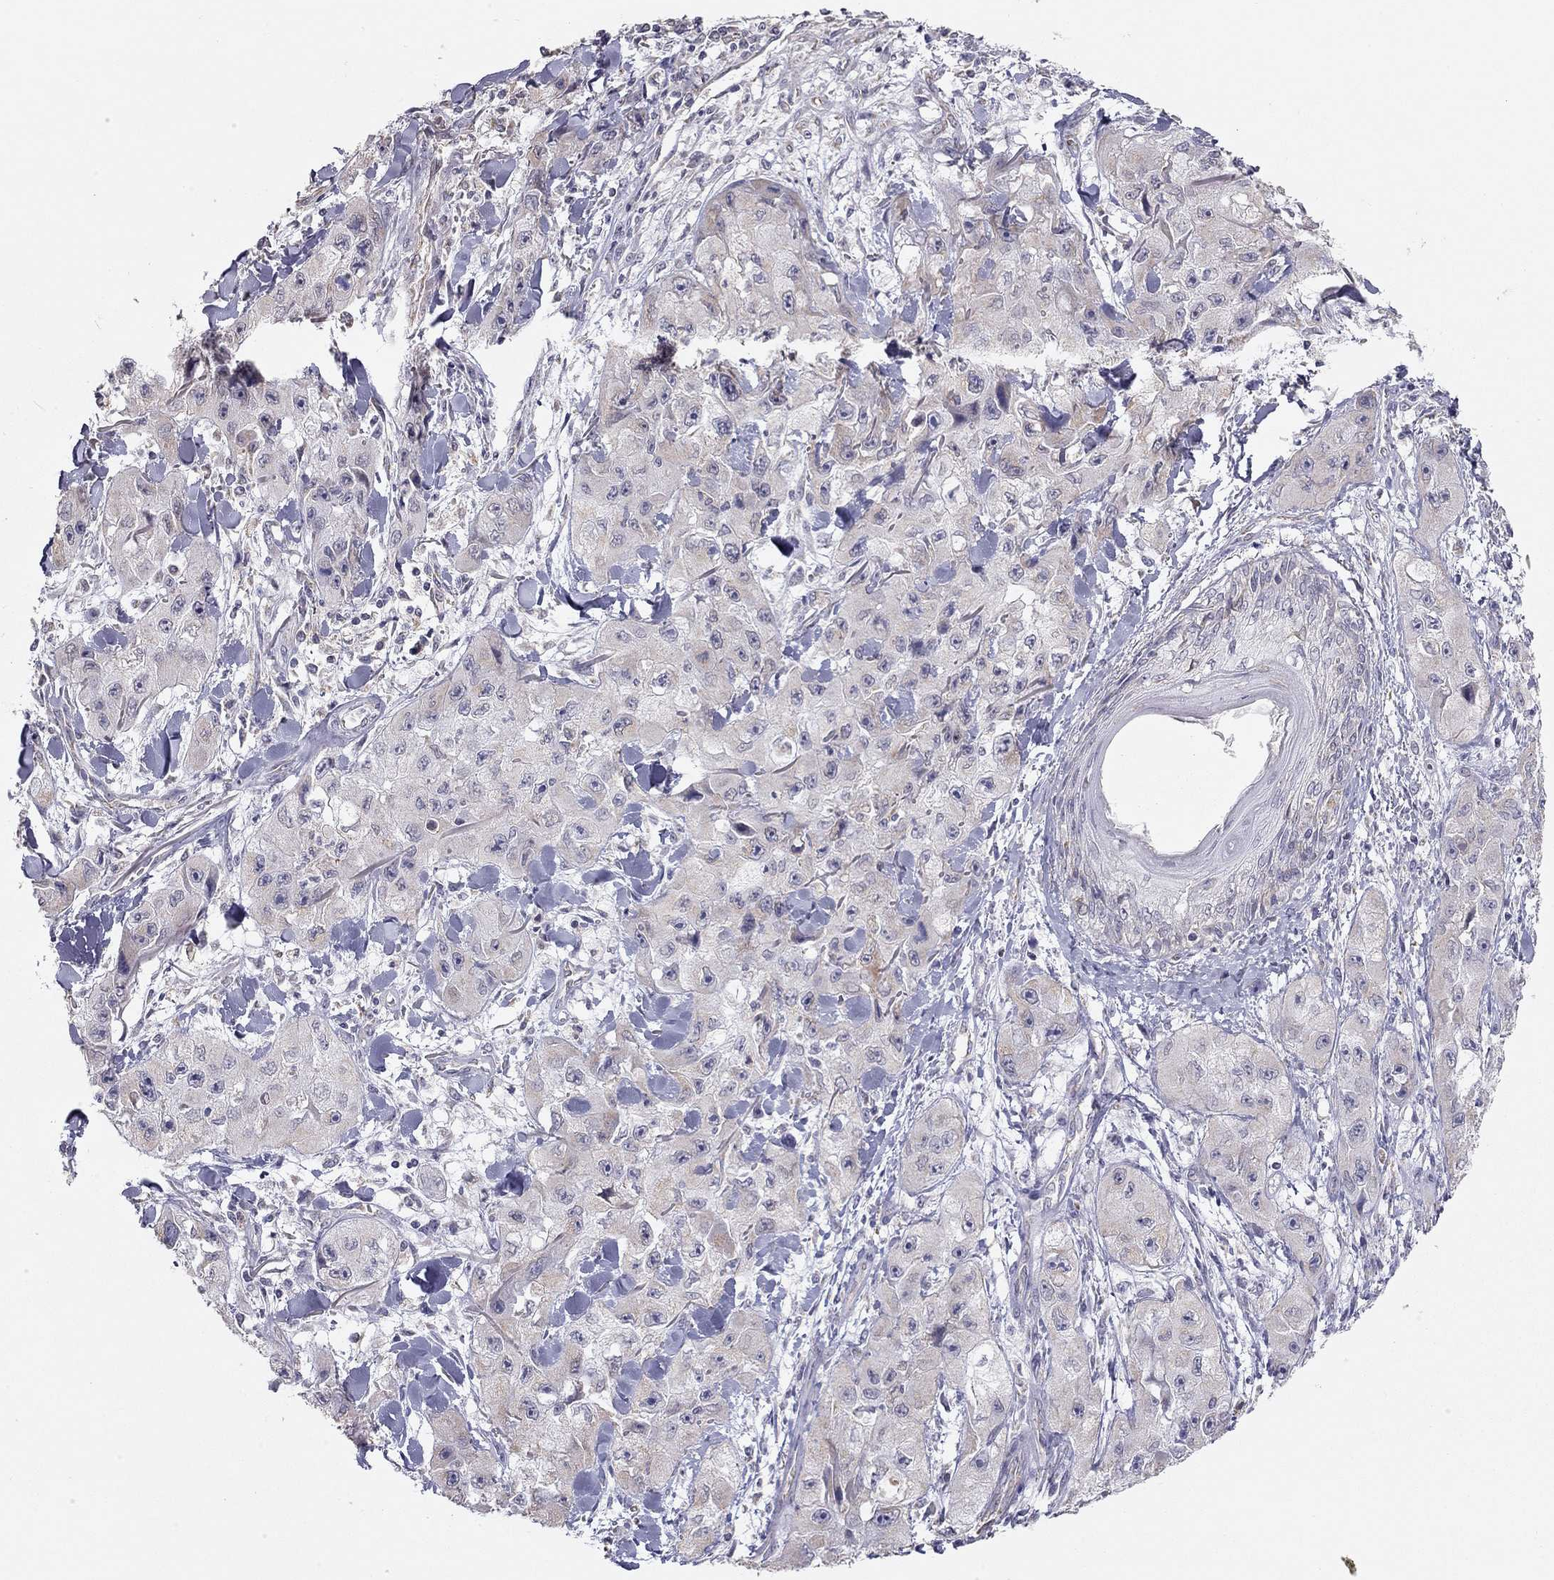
{"staining": {"intensity": "negative", "quantity": "none", "location": "none"}, "tissue": "skin cancer", "cell_type": "Tumor cells", "image_type": "cancer", "snomed": [{"axis": "morphology", "description": "Squamous cell carcinoma, NOS"}, {"axis": "topography", "description": "Skin"}, {"axis": "topography", "description": "Subcutis"}], "caption": "Immunohistochemistry image of human squamous cell carcinoma (skin) stained for a protein (brown), which shows no staining in tumor cells.", "gene": "LRIT3", "patient": {"sex": "male", "age": 73}}